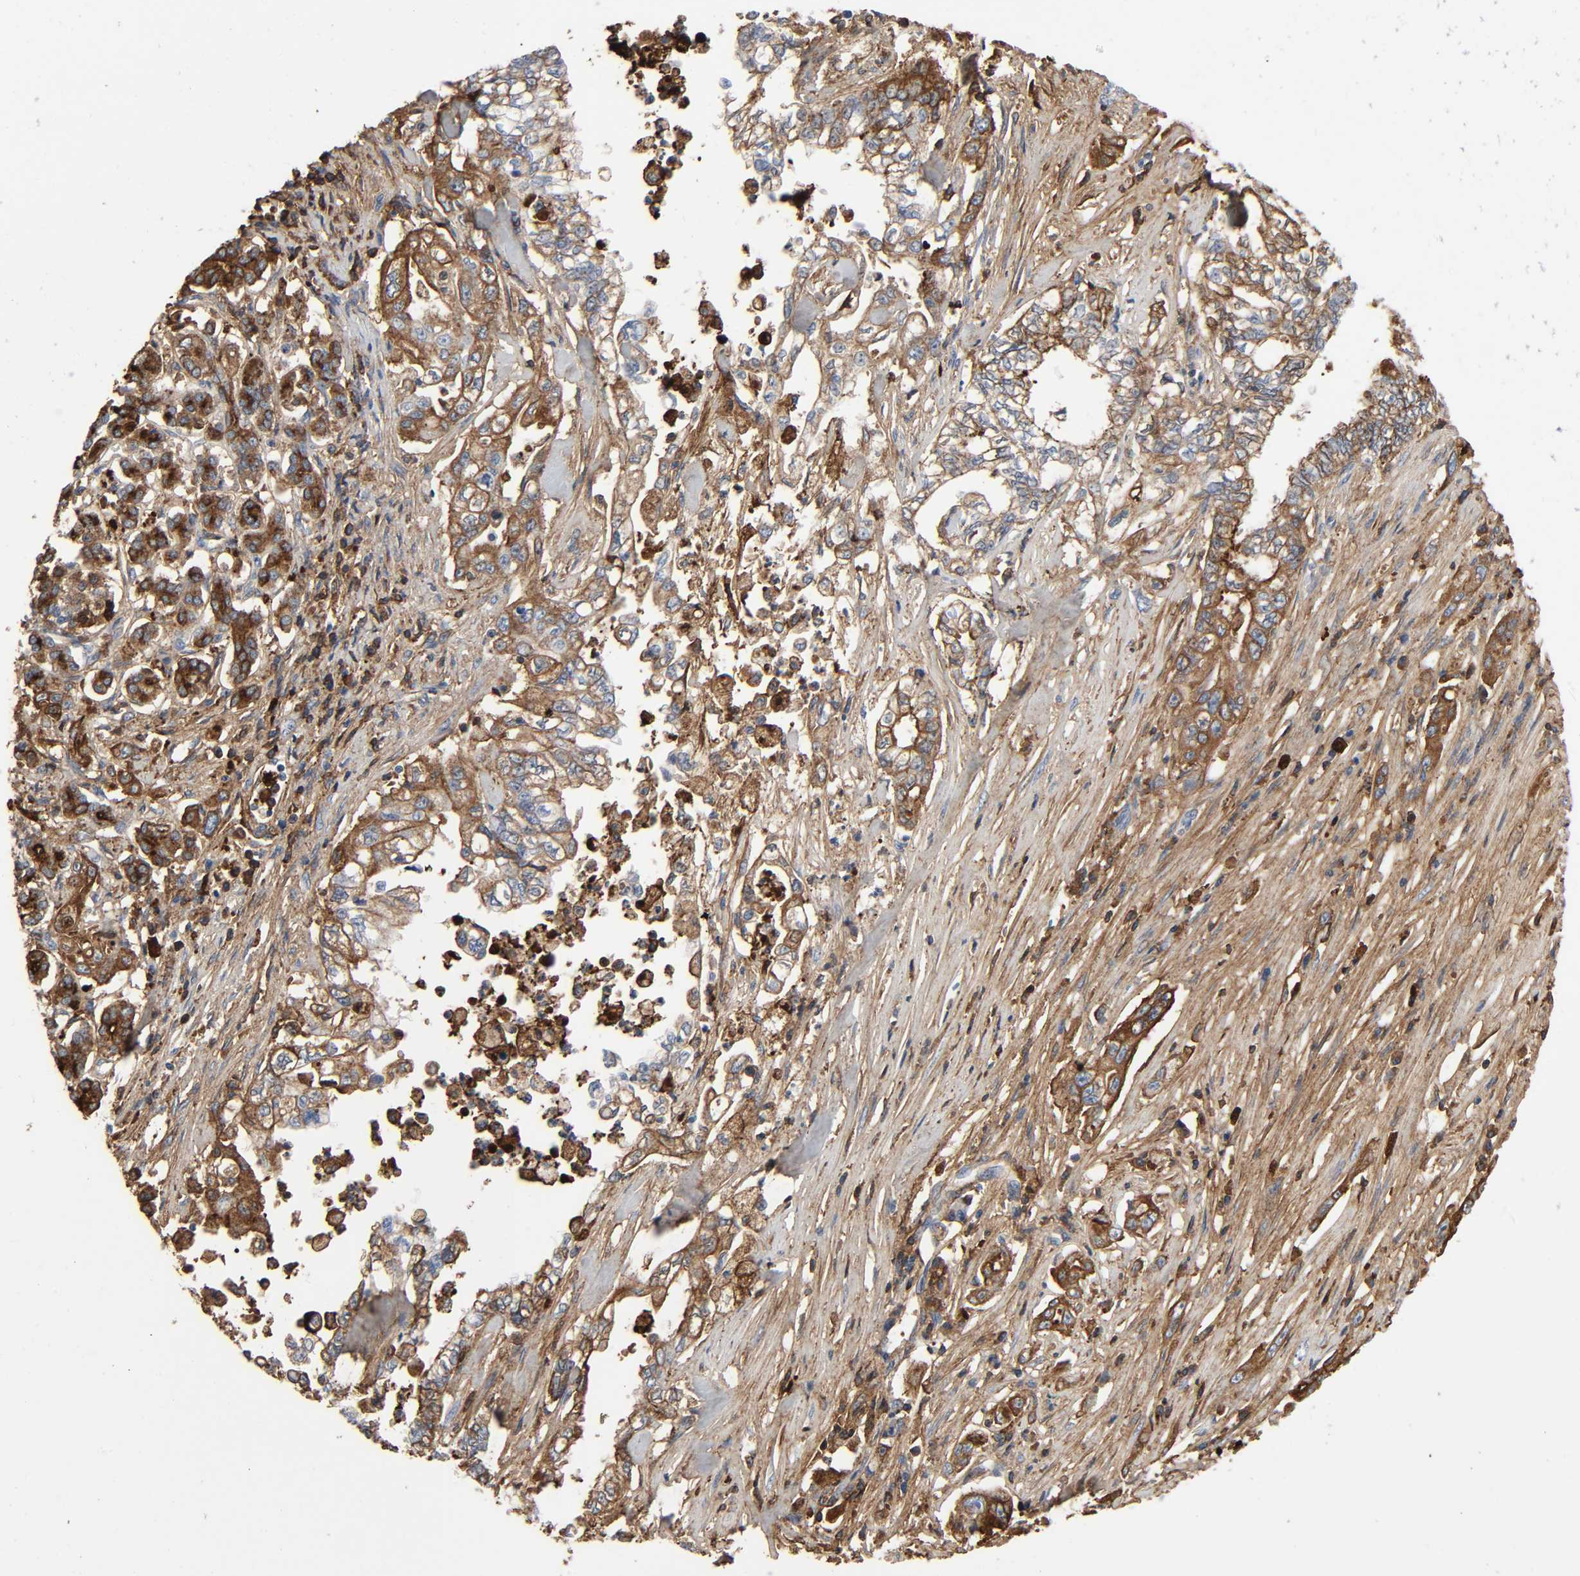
{"staining": {"intensity": "moderate", "quantity": "25%-75%", "location": "cytoplasmic/membranous"}, "tissue": "pancreatic cancer", "cell_type": "Tumor cells", "image_type": "cancer", "snomed": [{"axis": "morphology", "description": "Normal tissue, NOS"}, {"axis": "topography", "description": "Pancreas"}], "caption": "This image displays IHC staining of human pancreatic cancer, with medium moderate cytoplasmic/membranous expression in about 25%-75% of tumor cells.", "gene": "C3", "patient": {"sex": "male", "age": 42}}